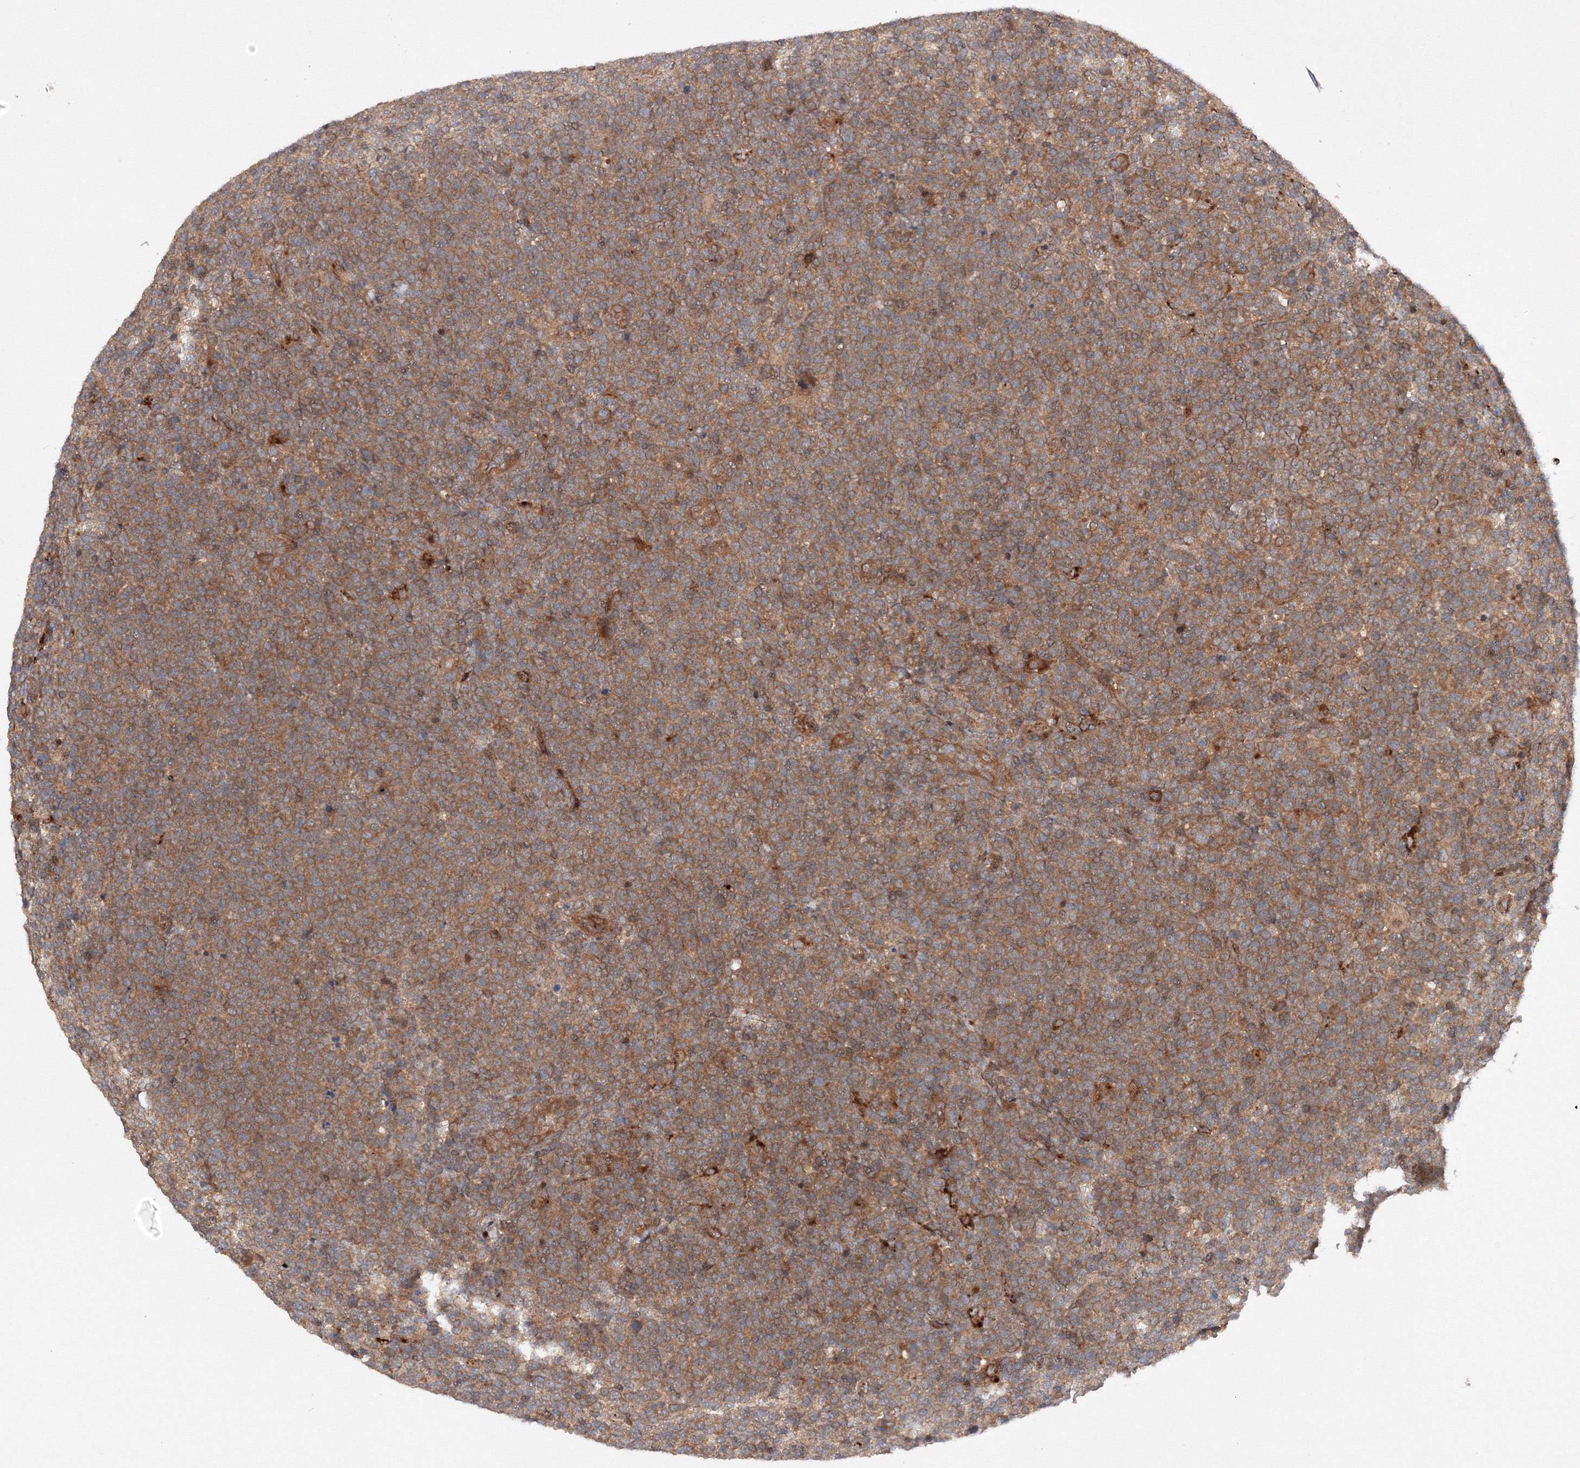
{"staining": {"intensity": "moderate", "quantity": ">75%", "location": "cytoplasmic/membranous"}, "tissue": "lymphoma", "cell_type": "Tumor cells", "image_type": "cancer", "snomed": [{"axis": "morphology", "description": "Malignant lymphoma, non-Hodgkin's type, High grade"}, {"axis": "topography", "description": "Lymph node"}], "caption": "Lymphoma stained with DAB IHC reveals medium levels of moderate cytoplasmic/membranous positivity in approximately >75% of tumor cells. (DAB (3,3'-diaminobenzidine) = brown stain, brightfield microscopy at high magnification).", "gene": "DCTD", "patient": {"sex": "male", "age": 61}}